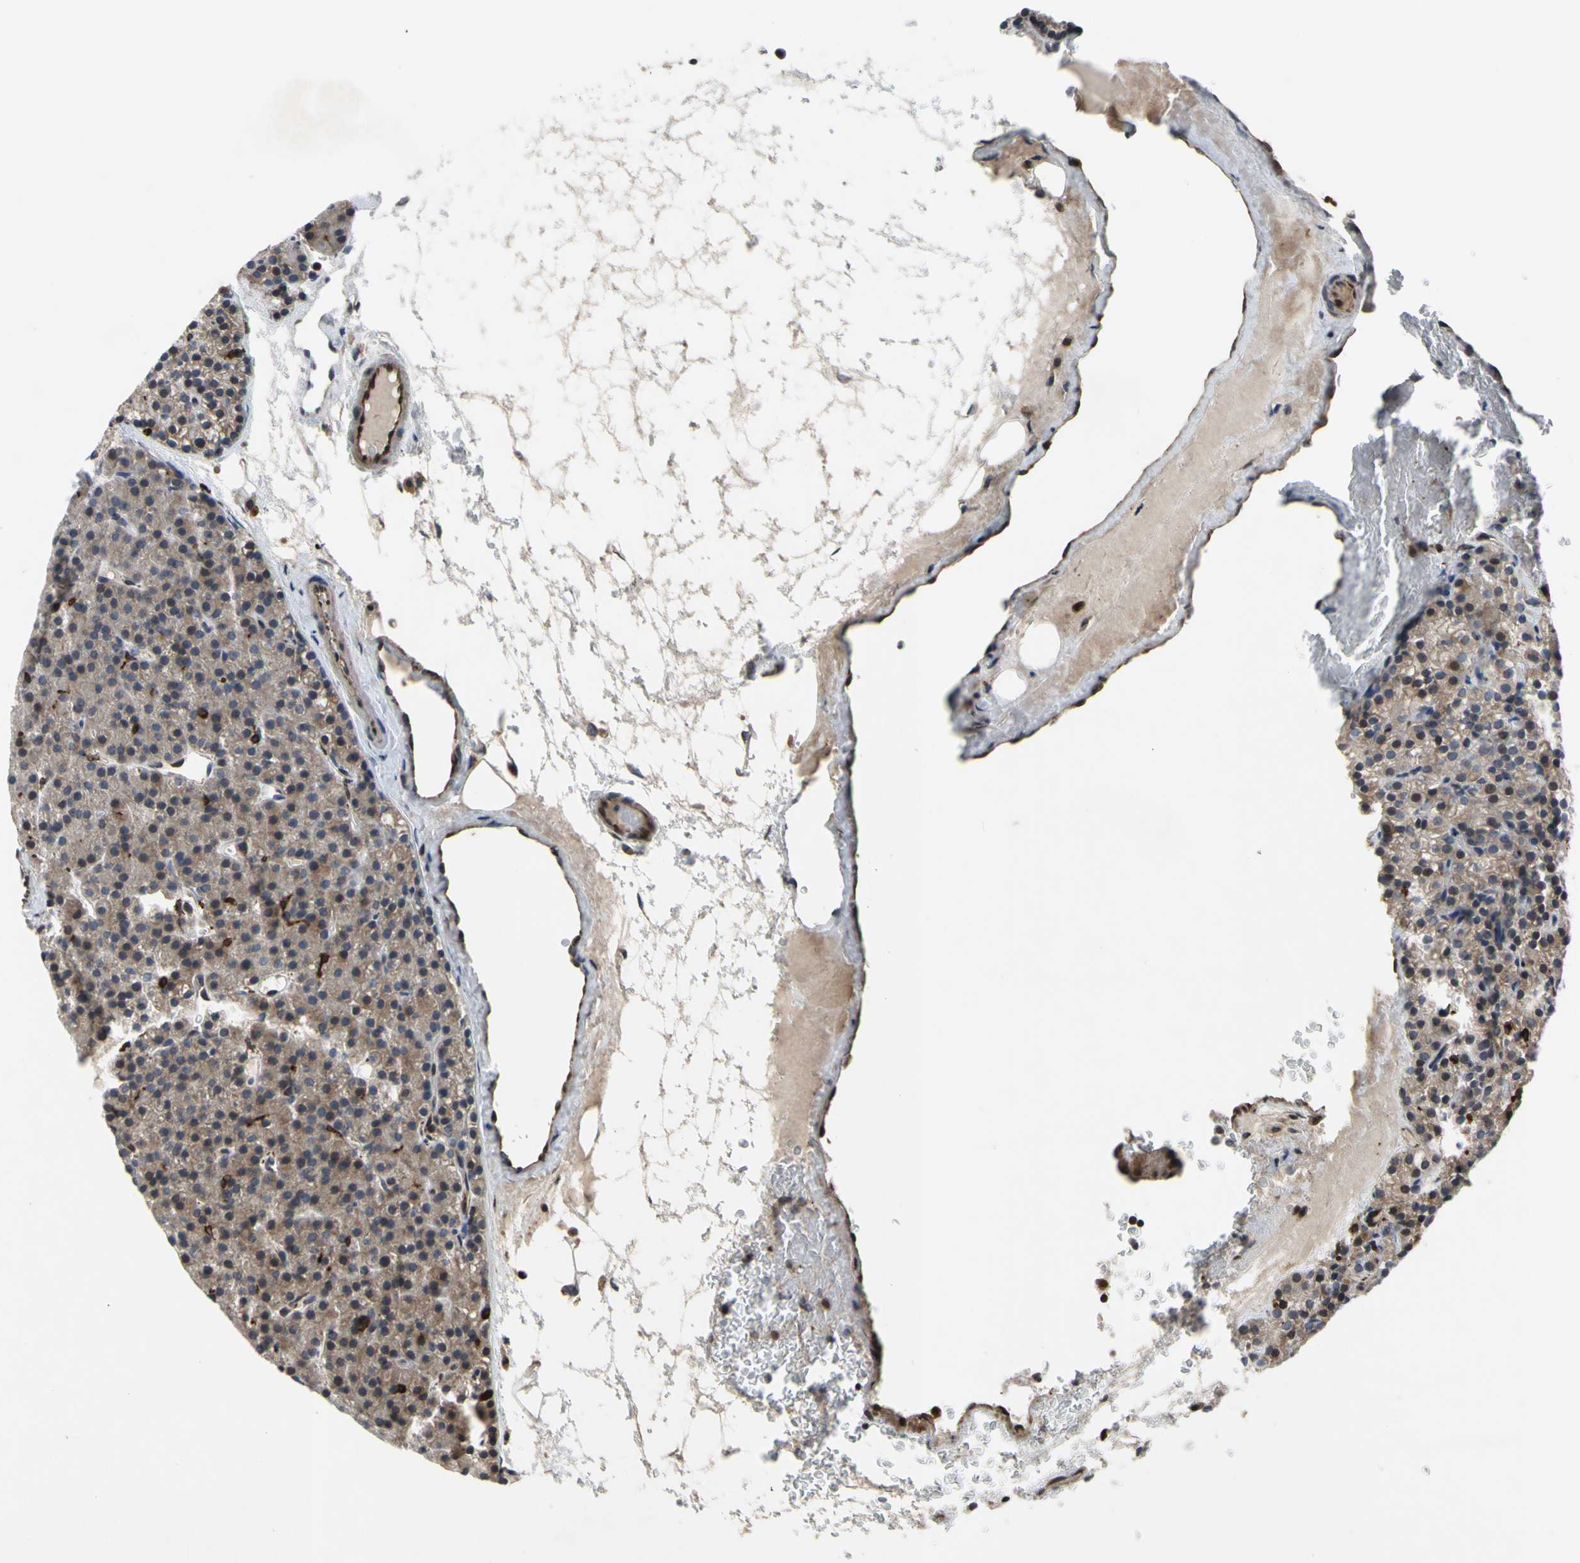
{"staining": {"intensity": "negative", "quantity": "none", "location": "none"}, "tissue": "parathyroid gland", "cell_type": "Glandular cells", "image_type": "normal", "snomed": [{"axis": "morphology", "description": "Normal tissue, NOS"}, {"axis": "morphology", "description": "Hyperplasia, NOS"}, {"axis": "topography", "description": "Parathyroid gland"}], "caption": "The immunohistochemistry image has no significant positivity in glandular cells of parathyroid gland. (Immunohistochemistry, brightfield microscopy, high magnification).", "gene": "PLXNA2", "patient": {"sex": "male", "age": 44}}